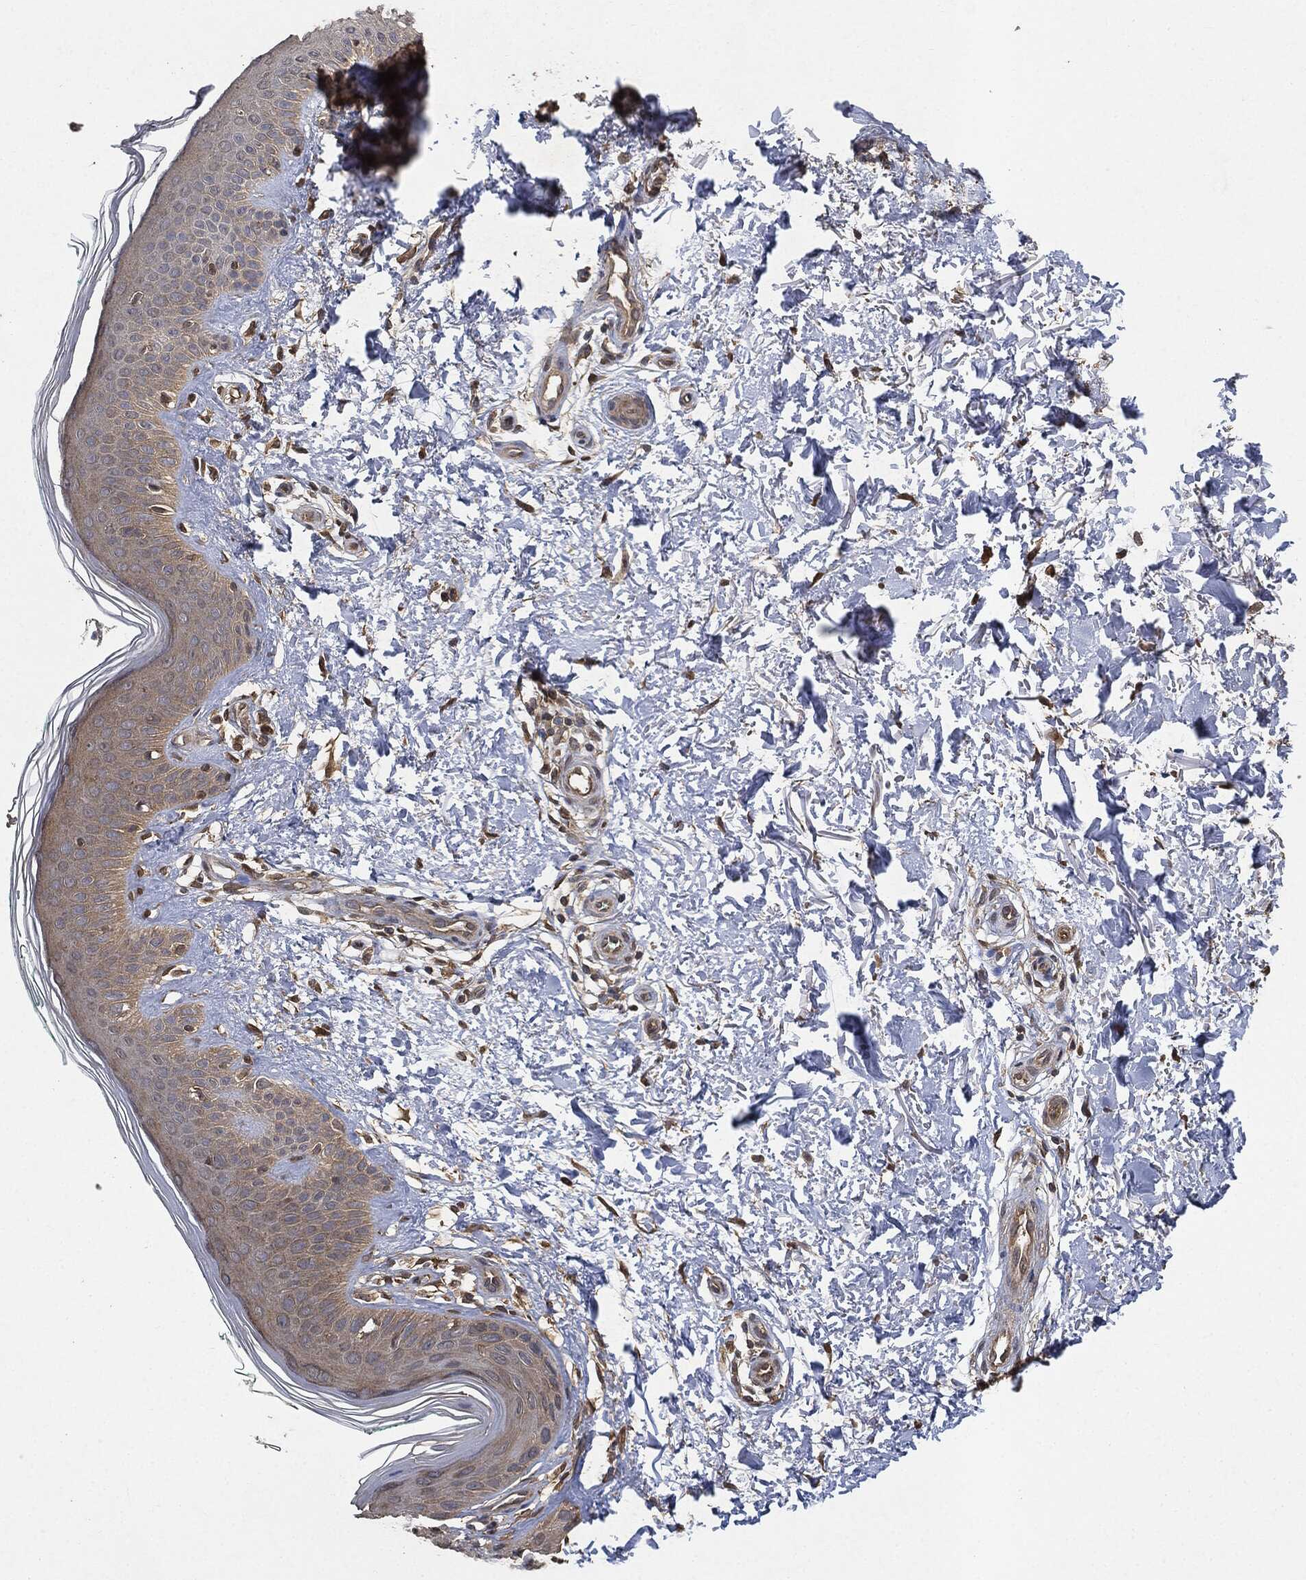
{"staining": {"intensity": "strong", "quantity": "25%-75%", "location": "cytoplasmic/membranous"}, "tissue": "skin", "cell_type": "Fibroblasts", "image_type": "normal", "snomed": [{"axis": "morphology", "description": "Normal tissue, NOS"}, {"axis": "morphology", "description": "Inflammation, NOS"}, {"axis": "morphology", "description": "Fibrosis, NOS"}, {"axis": "topography", "description": "Skin"}], "caption": "IHC staining of benign skin, which displays high levels of strong cytoplasmic/membranous staining in about 25%-75% of fibroblasts indicating strong cytoplasmic/membranous protein expression. The staining was performed using DAB (brown) for protein detection and nuclei were counterstained in hematoxylin (blue).", "gene": "BRAF", "patient": {"sex": "male", "age": 71}}